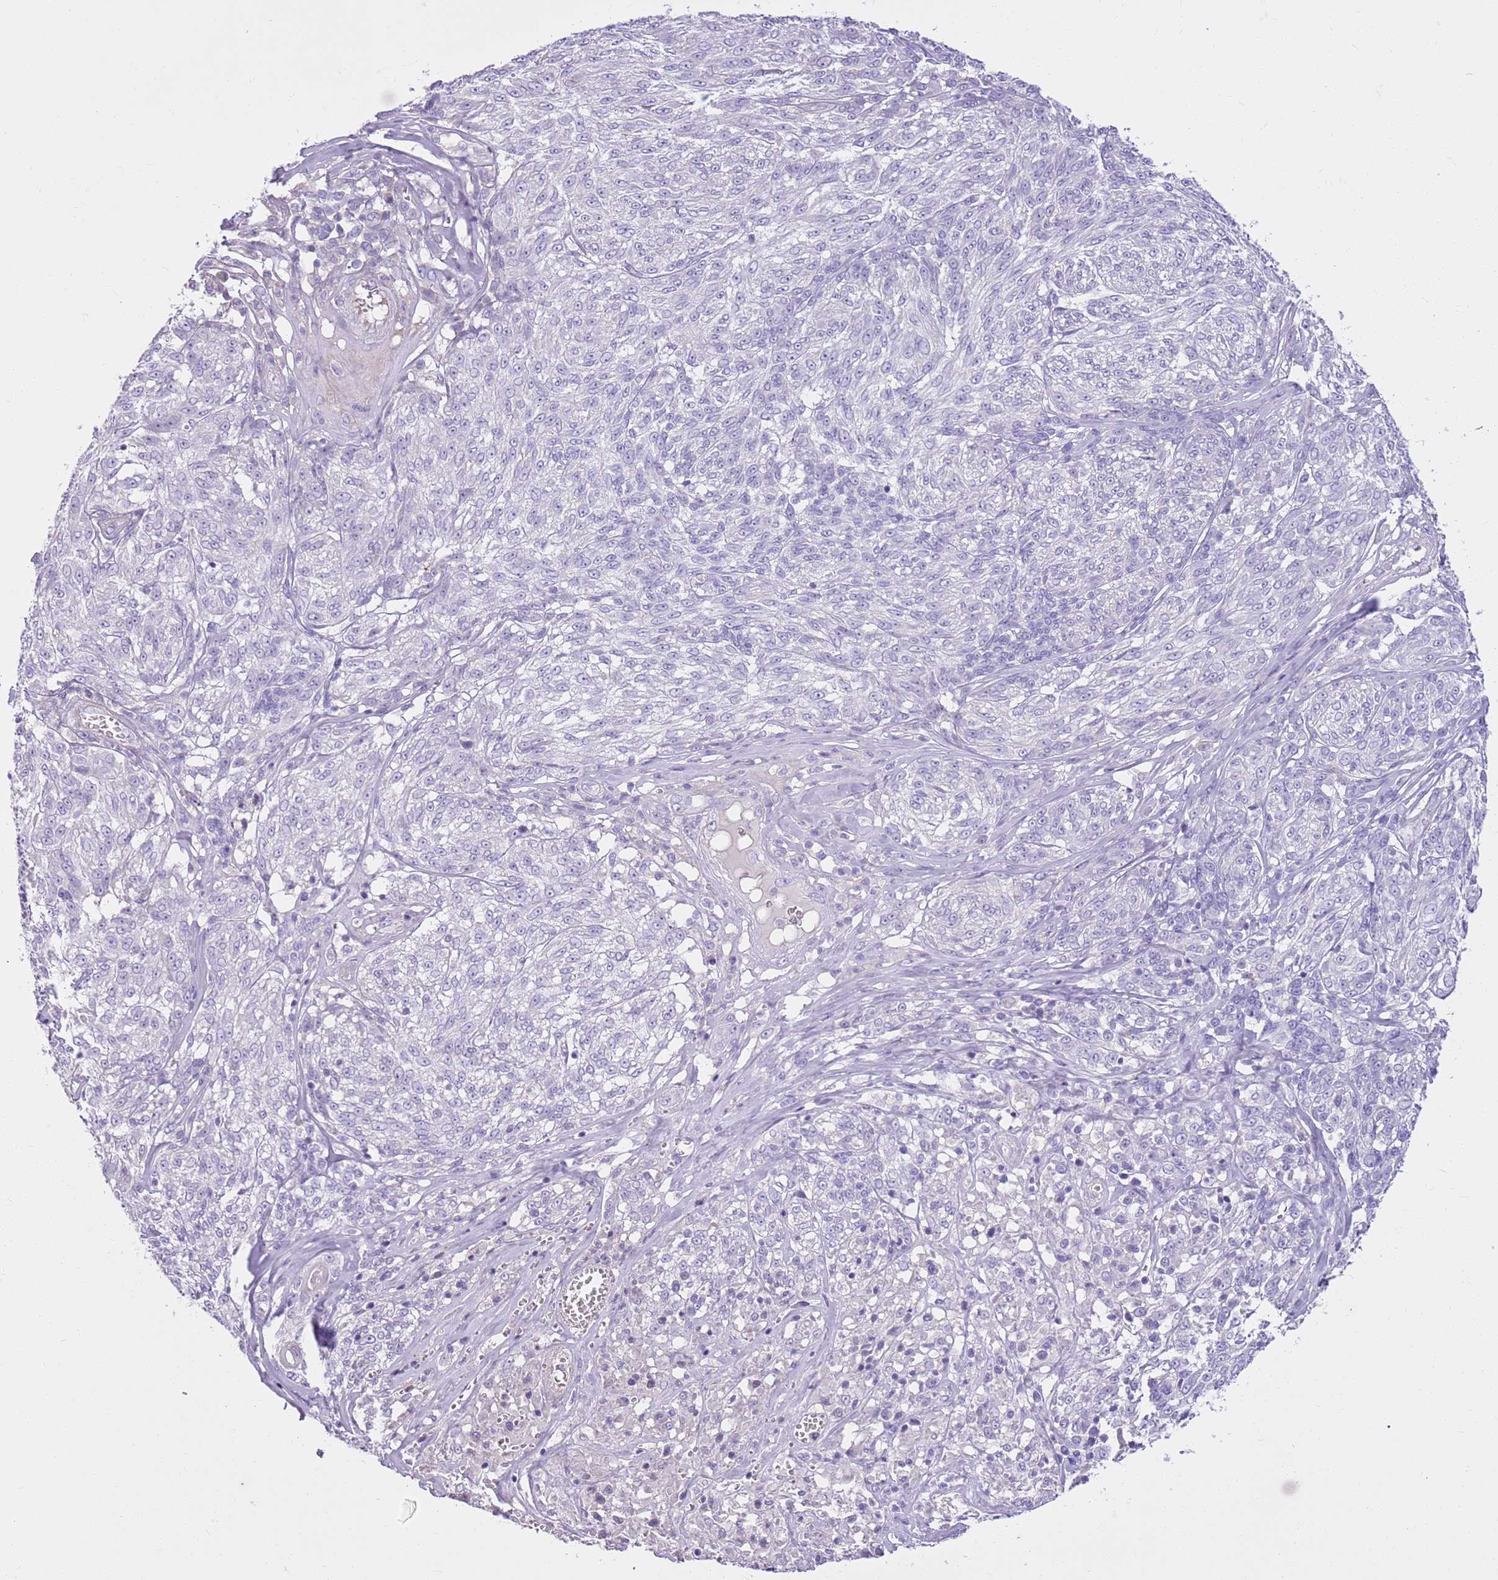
{"staining": {"intensity": "negative", "quantity": "none", "location": "none"}, "tissue": "melanoma", "cell_type": "Tumor cells", "image_type": "cancer", "snomed": [{"axis": "morphology", "description": "Malignant melanoma, NOS"}, {"axis": "topography", "description": "Skin"}], "caption": "DAB immunohistochemical staining of human melanoma reveals no significant positivity in tumor cells.", "gene": "CNPPD1", "patient": {"sex": "female", "age": 63}}